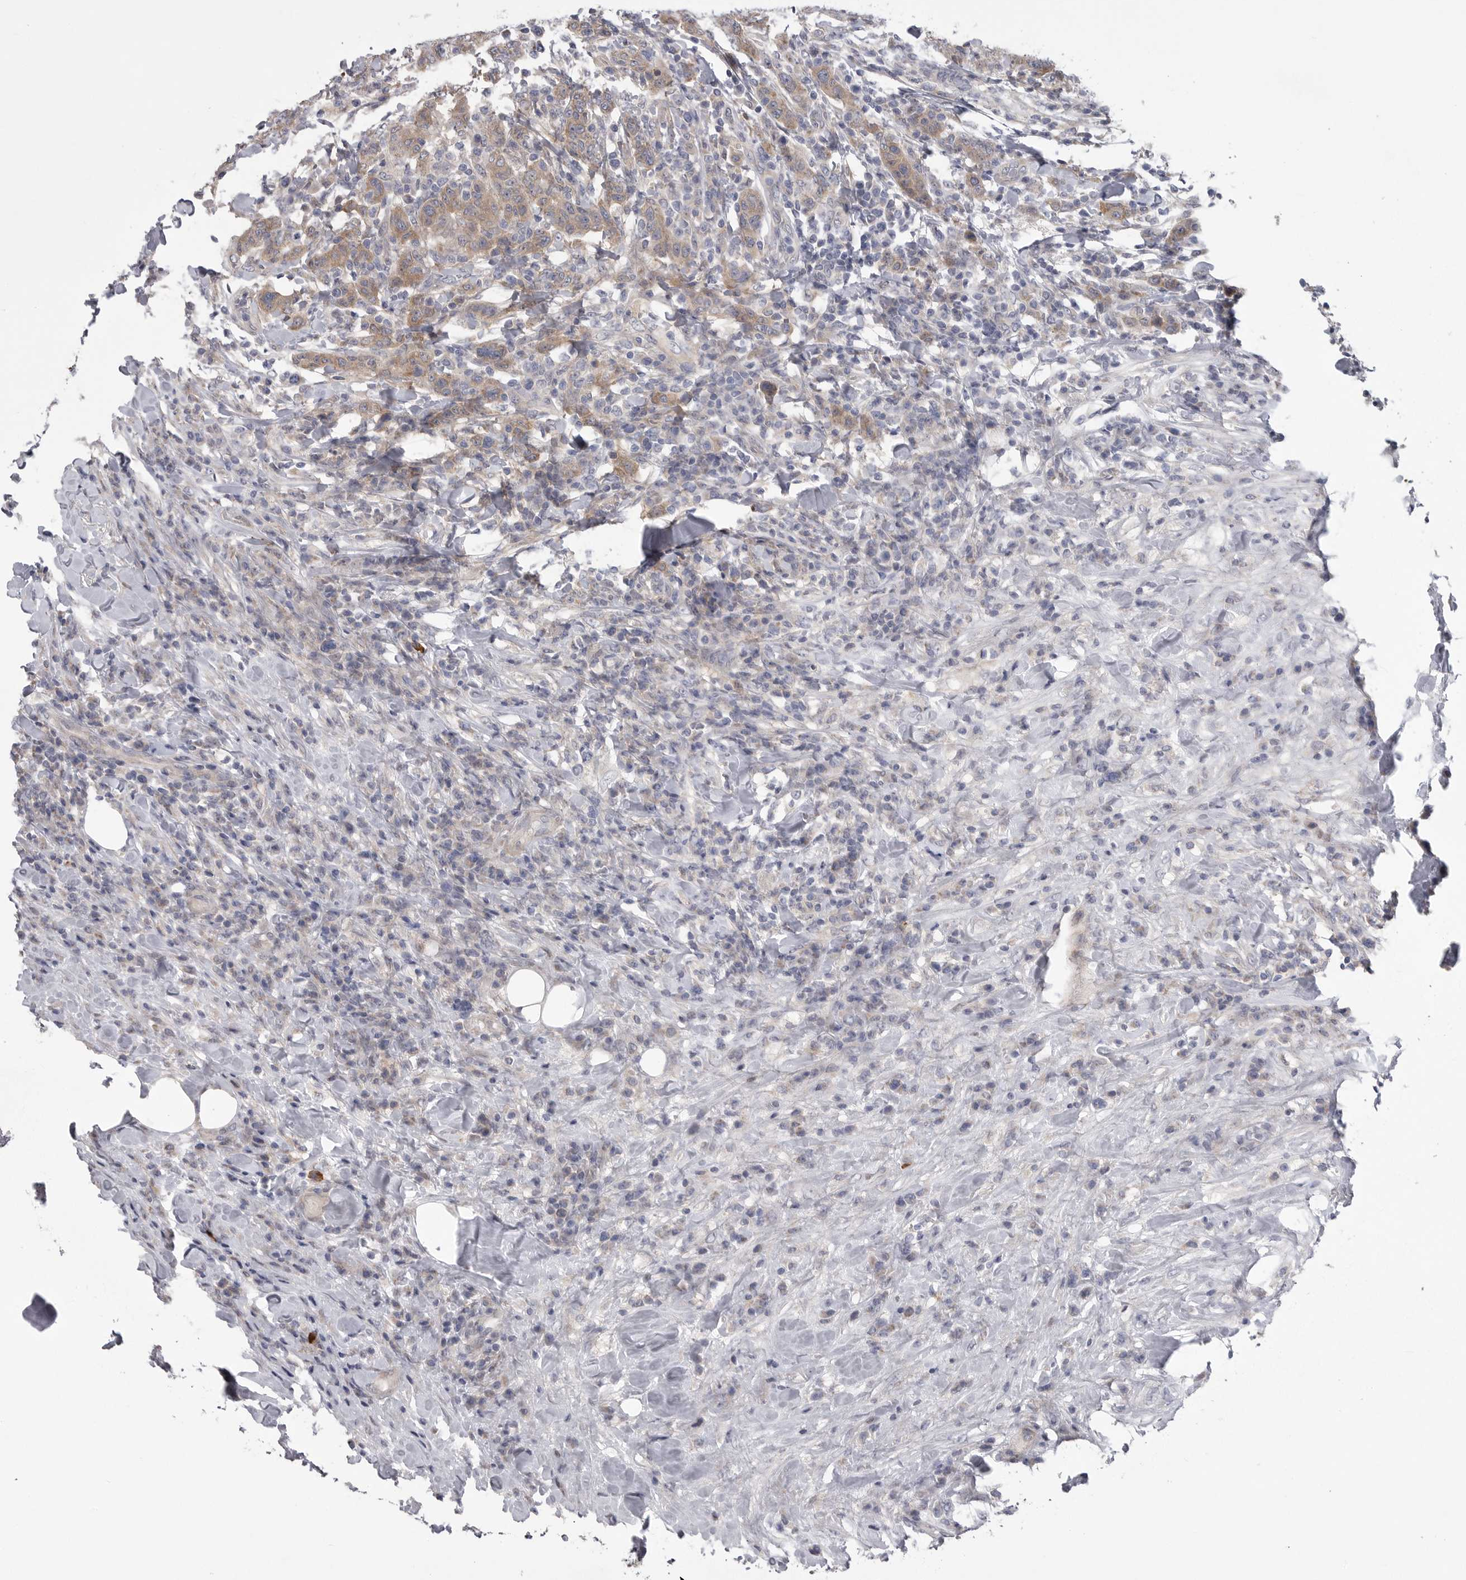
{"staining": {"intensity": "weak", "quantity": ">75%", "location": "cytoplasmic/membranous"}, "tissue": "breast cancer", "cell_type": "Tumor cells", "image_type": "cancer", "snomed": [{"axis": "morphology", "description": "Duct carcinoma"}, {"axis": "topography", "description": "Breast"}], "caption": "Immunohistochemical staining of breast cancer shows weak cytoplasmic/membranous protein positivity in approximately >75% of tumor cells. (Stains: DAB (3,3'-diaminobenzidine) in brown, nuclei in blue, Microscopy: brightfield microscopy at high magnification).", "gene": "CRP", "patient": {"sex": "female", "age": 37}}